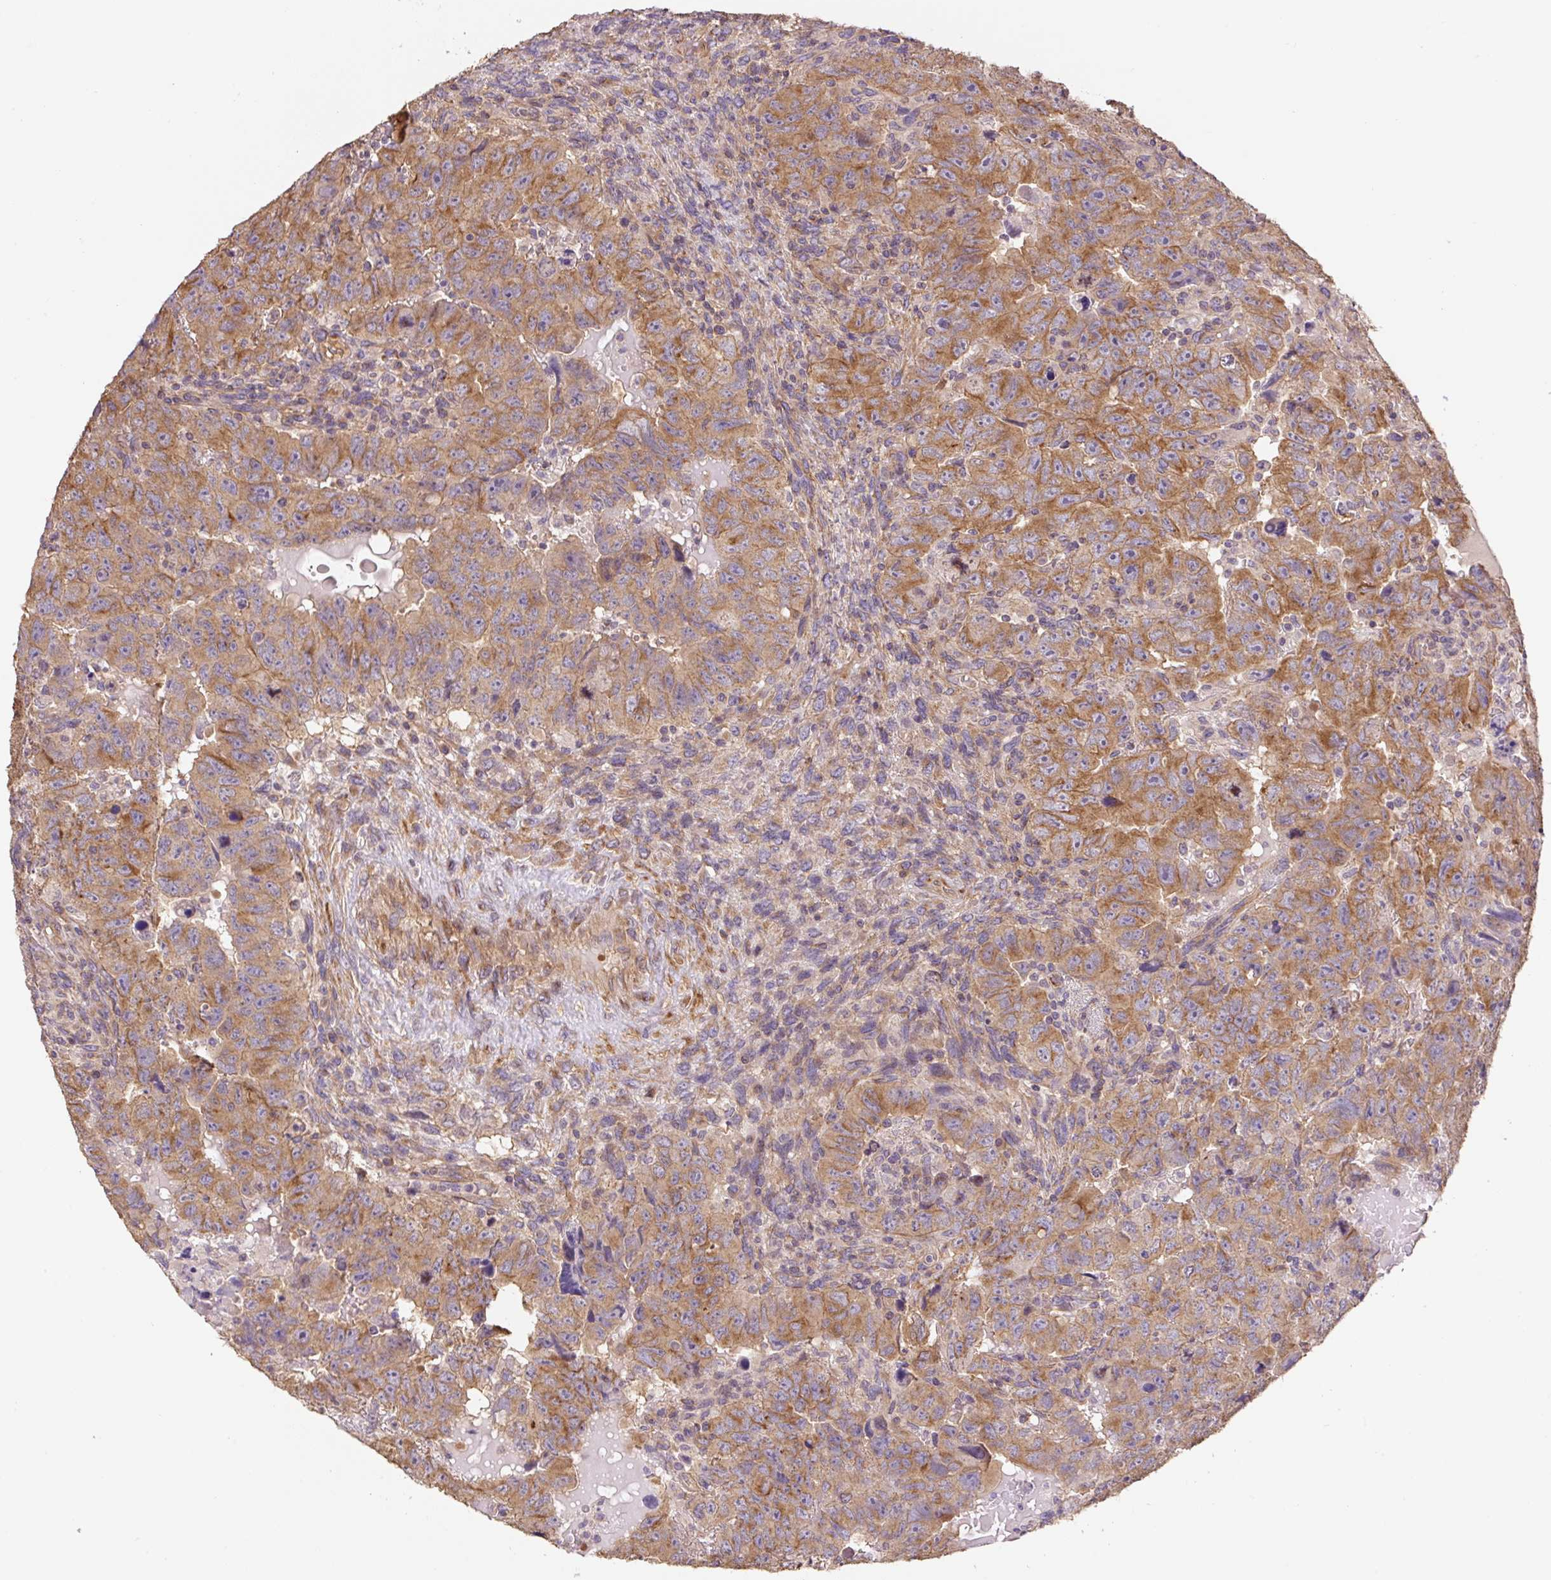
{"staining": {"intensity": "moderate", "quantity": ">75%", "location": "cytoplasmic/membranous"}, "tissue": "testis cancer", "cell_type": "Tumor cells", "image_type": "cancer", "snomed": [{"axis": "morphology", "description": "Carcinoma, Embryonal, NOS"}, {"axis": "topography", "description": "Testis"}], "caption": "IHC photomicrograph of neoplastic tissue: human testis embryonal carcinoma stained using immunohistochemistry demonstrates medium levels of moderate protein expression localized specifically in the cytoplasmic/membranous of tumor cells, appearing as a cytoplasmic/membranous brown color.", "gene": "COX8A", "patient": {"sex": "male", "age": 24}}